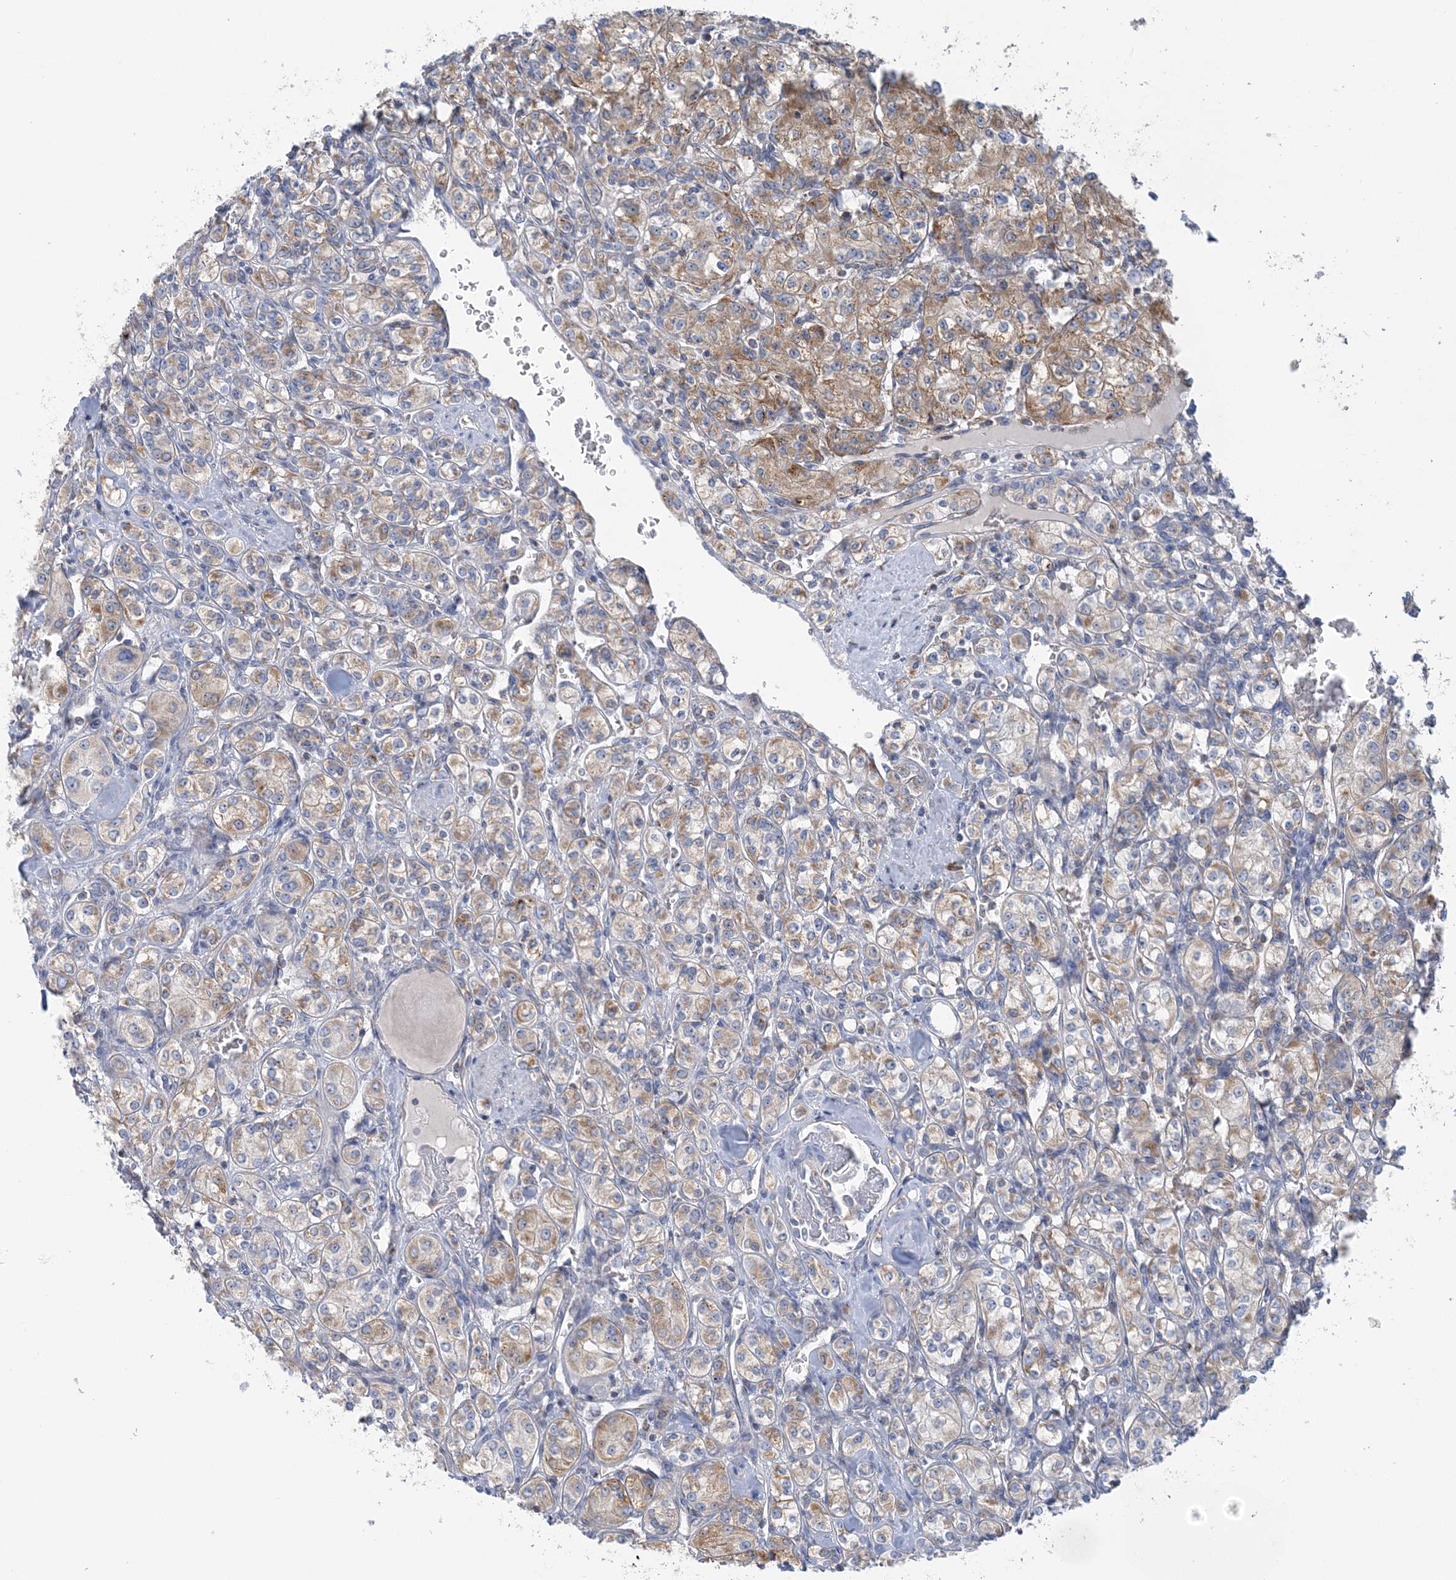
{"staining": {"intensity": "moderate", "quantity": ">75%", "location": "cytoplasmic/membranous"}, "tissue": "renal cancer", "cell_type": "Tumor cells", "image_type": "cancer", "snomed": [{"axis": "morphology", "description": "Adenocarcinoma, NOS"}, {"axis": "topography", "description": "Kidney"}], "caption": "Immunohistochemistry (IHC) (DAB) staining of human adenocarcinoma (renal) demonstrates moderate cytoplasmic/membranous protein expression in approximately >75% of tumor cells.", "gene": "FAM114A2", "patient": {"sex": "male", "age": 77}}